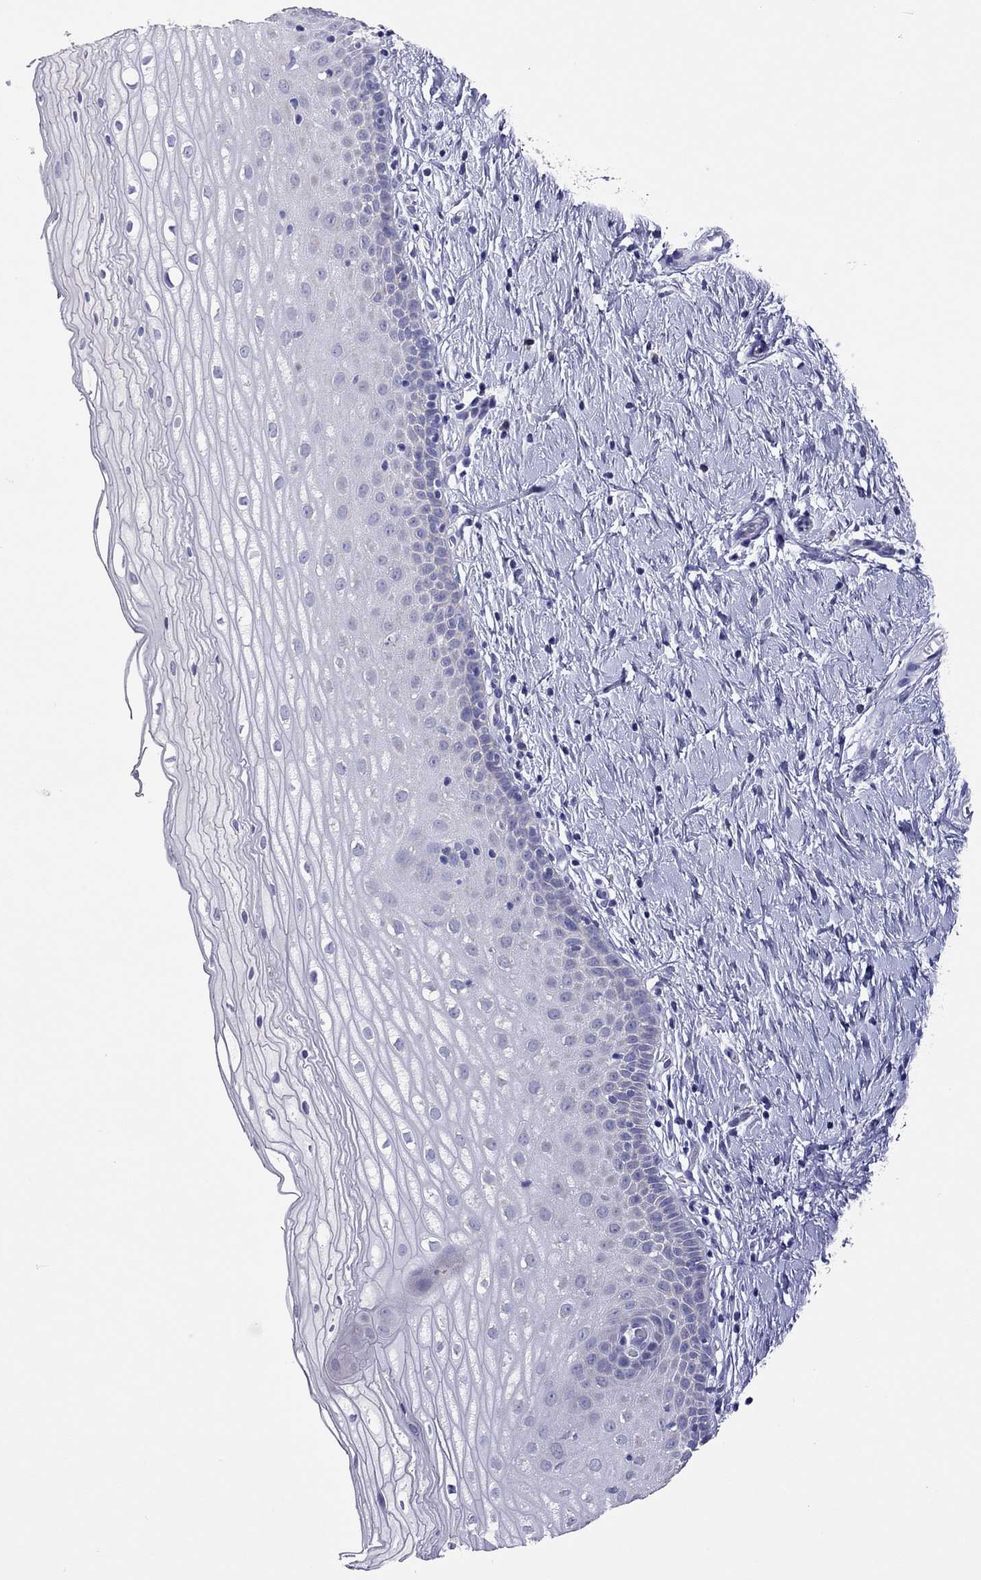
{"staining": {"intensity": "negative", "quantity": "none", "location": "none"}, "tissue": "cervix", "cell_type": "Squamous epithelial cells", "image_type": "normal", "snomed": [{"axis": "morphology", "description": "Normal tissue, NOS"}, {"axis": "topography", "description": "Cervix"}], "caption": "IHC photomicrograph of benign cervix: cervix stained with DAB reveals no significant protein expression in squamous epithelial cells. (Brightfield microscopy of DAB immunohistochemistry at high magnification).", "gene": "COL9A1", "patient": {"sex": "female", "age": 37}}